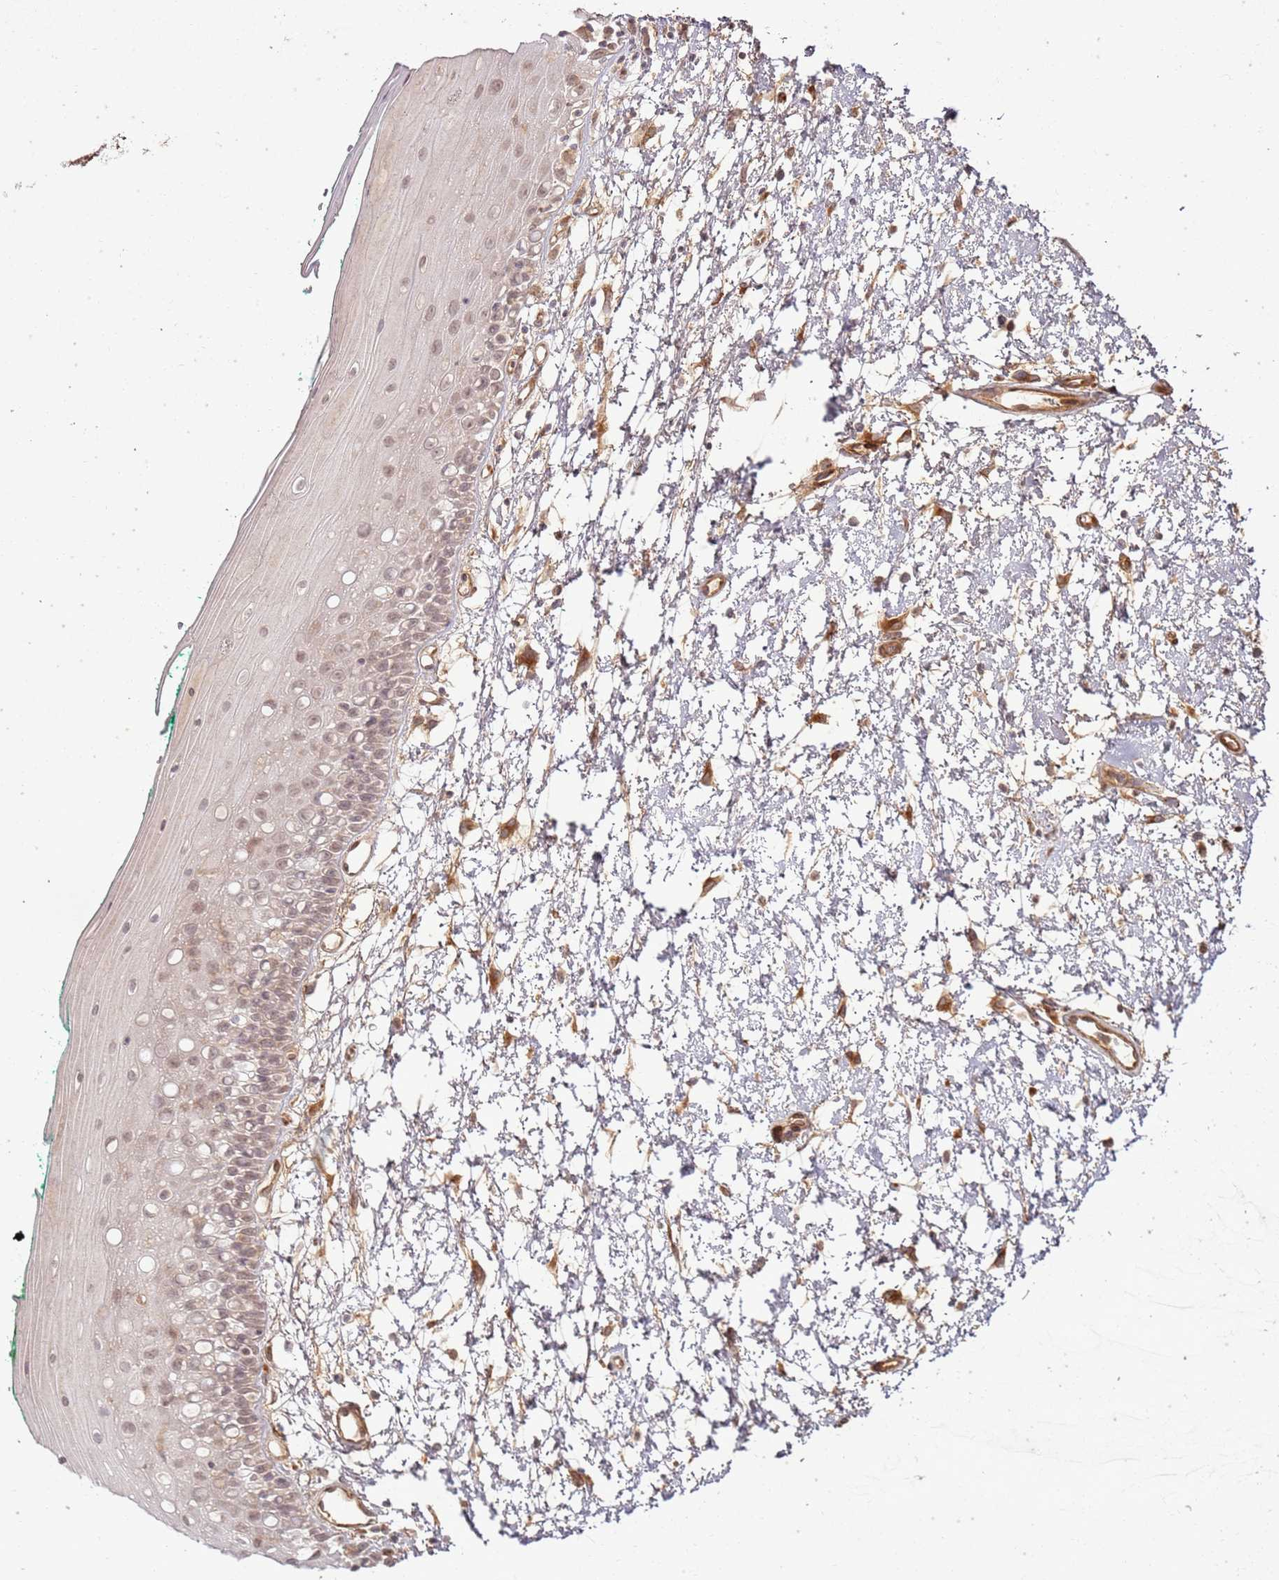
{"staining": {"intensity": "weak", "quantity": ">75%", "location": "cytoplasmic/membranous,nuclear"}, "tissue": "oral mucosa", "cell_type": "Squamous epithelial cells", "image_type": "normal", "snomed": [{"axis": "morphology", "description": "Normal tissue, NOS"}, {"axis": "topography", "description": "Oral tissue"}], "caption": "A low amount of weak cytoplasmic/membranous,nuclear positivity is present in about >75% of squamous epithelial cells in benign oral mucosa.", "gene": "ZNF623", "patient": {"sex": "female", "age": 70}}